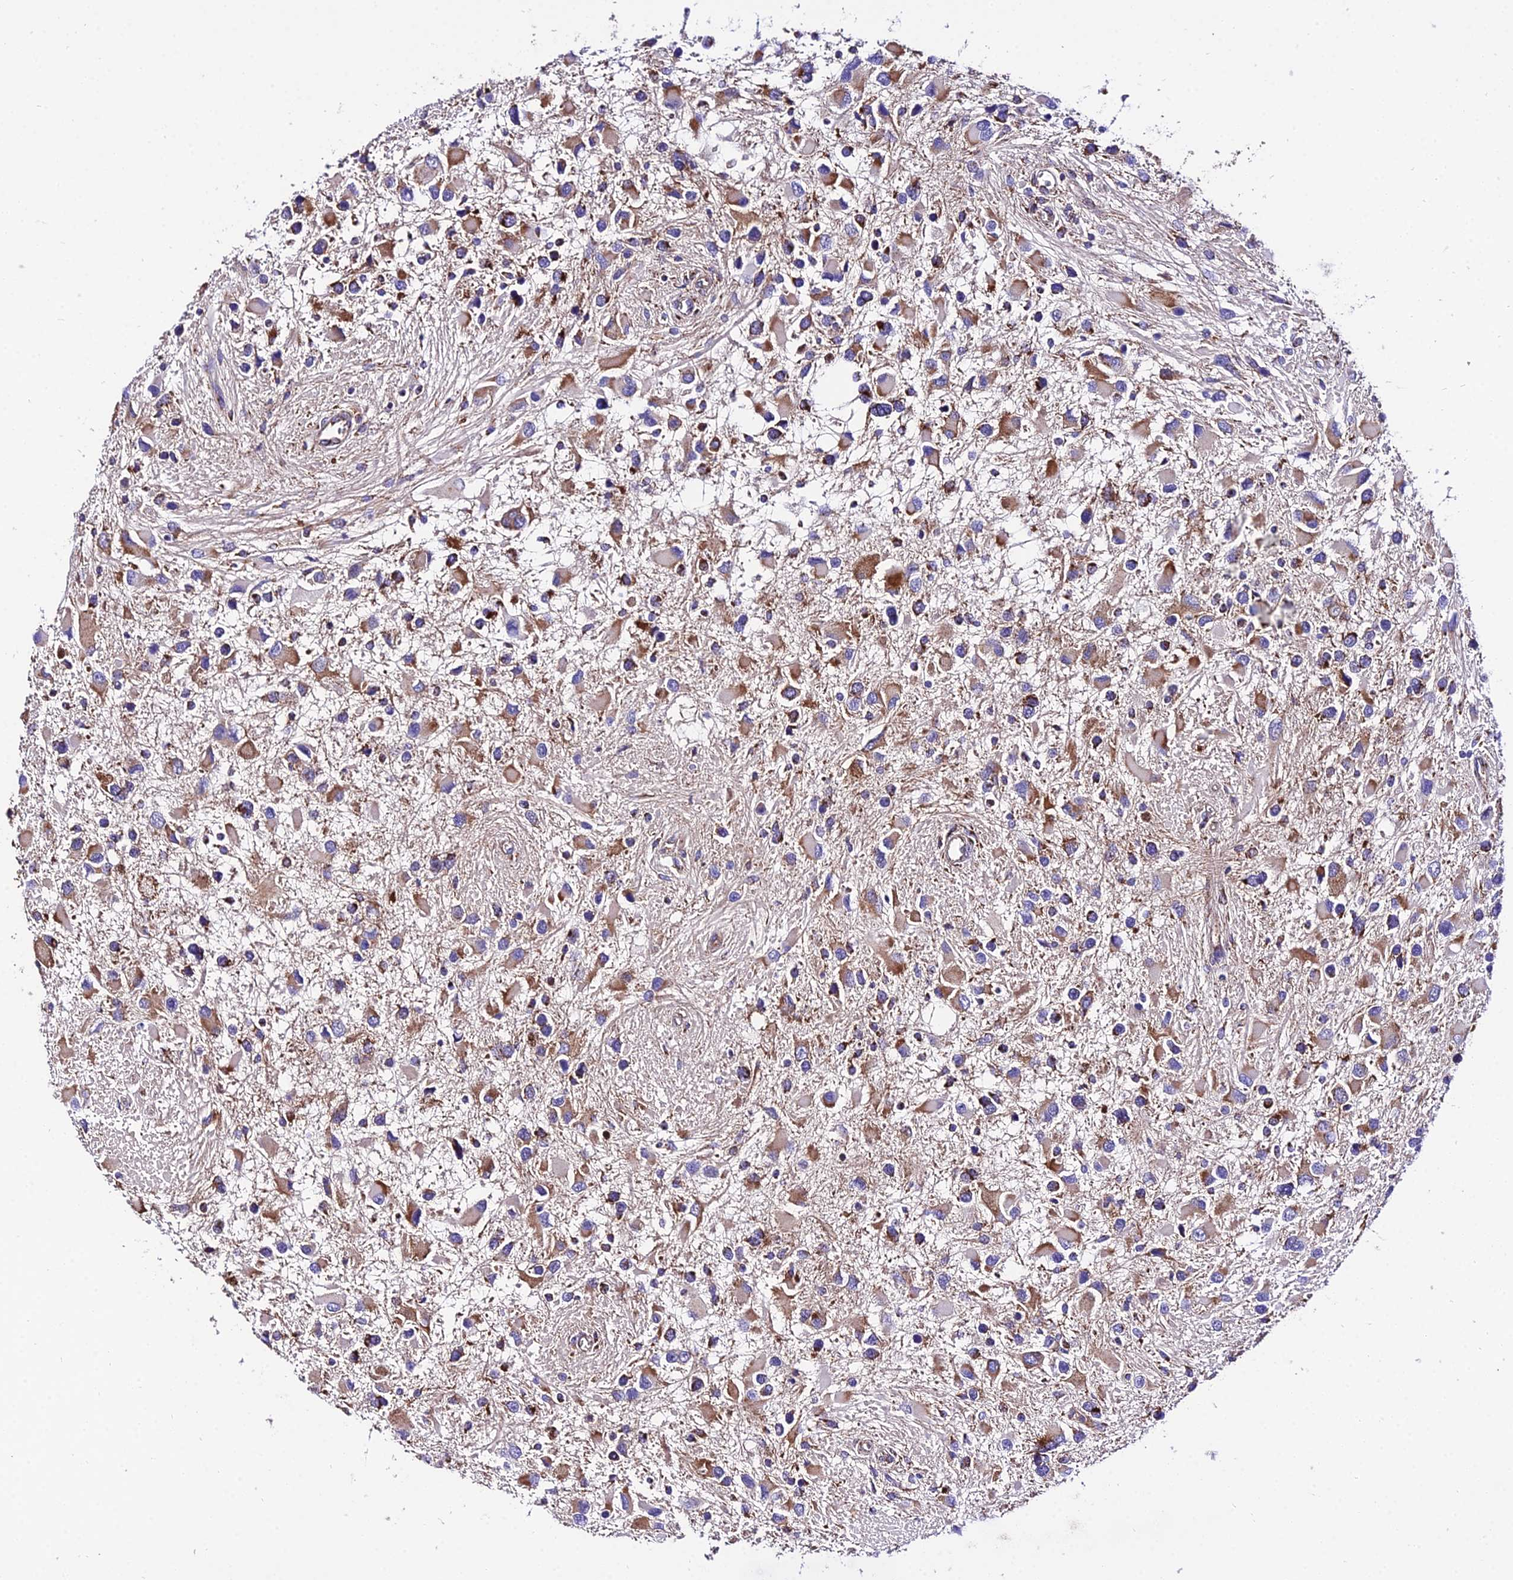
{"staining": {"intensity": "moderate", "quantity": "25%-75%", "location": "cytoplasmic/membranous"}, "tissue": "glioma", "cell_type": "Tumor cells", "image_type": "cancer", "snomed": [{"axis": "morphology", "description": "Glioma, malignant, High grade"}, {"axis": "topography", "description": "Brain"}], "caption": "An immunohistochemistry histopathology image of tumor tissue is shown. Protein staining in brown shows moderate cytoplasmic/membranous positivity in malignant glioma (high-grade) within tumor cells.", "gene": "OCIAD1", "patient": {"sex": "male", "age": 53}}